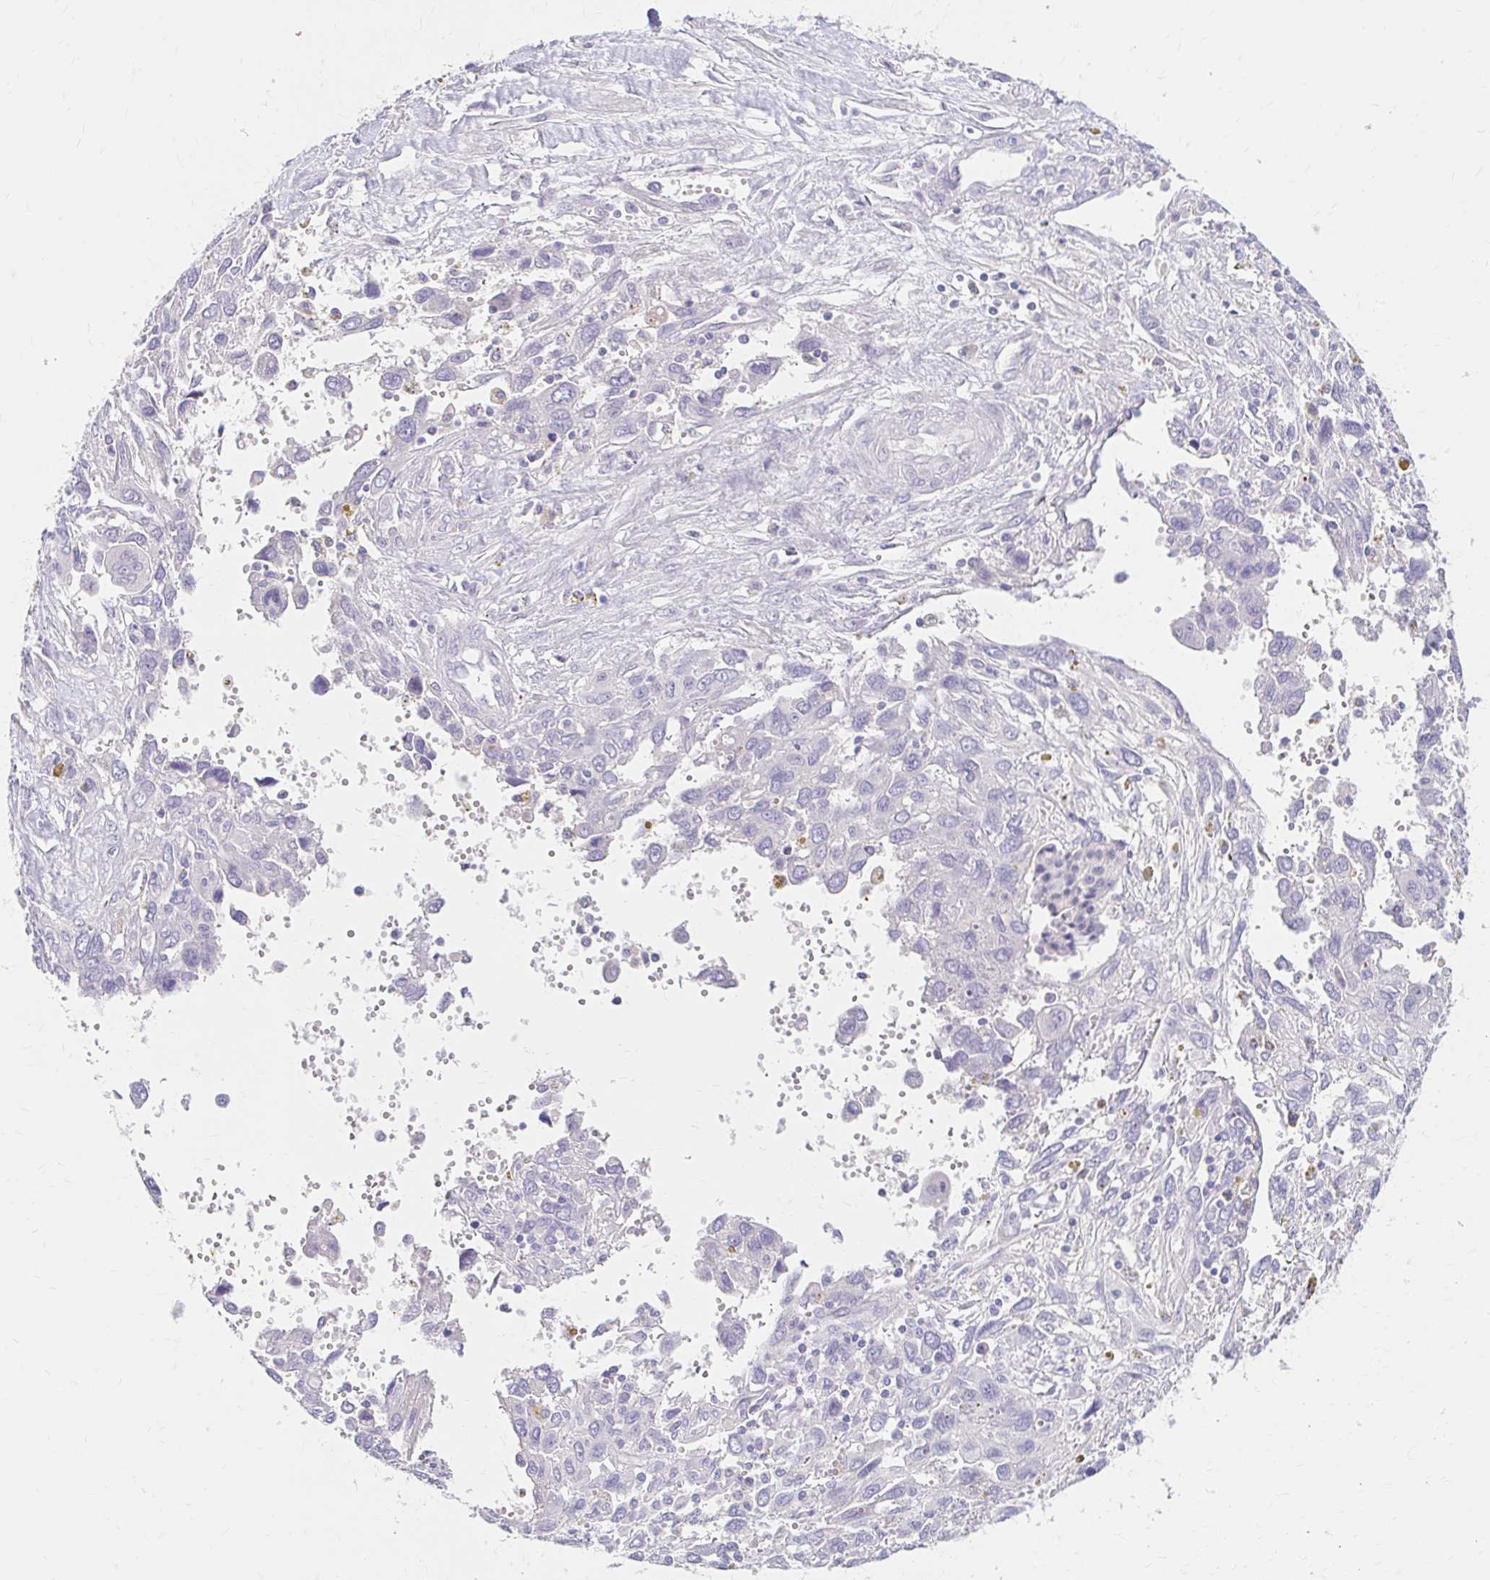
{"staining": {"intensity": "negative", "quantity": "none", "location": "none"}, "tissue": "pancreatic cancer", "cell_type": "Tumor cells", "image_type": "cancer", "snomed": [{"axis": "morphology", "description": "Adenocarcinoma, NOS"}, {"axis": "topography", "description": "Pancreas"}], "caption": "Immunohistochemistry micrograph of neoplastic tissue: adenocarcinoma (pancreatic) stained with DAB (3,3'-diaminobenzidine) exhibits no significant protein staining in tumor cells.", "gene": "AZGP1", "patient": {"sex": "female", "age": 47}}